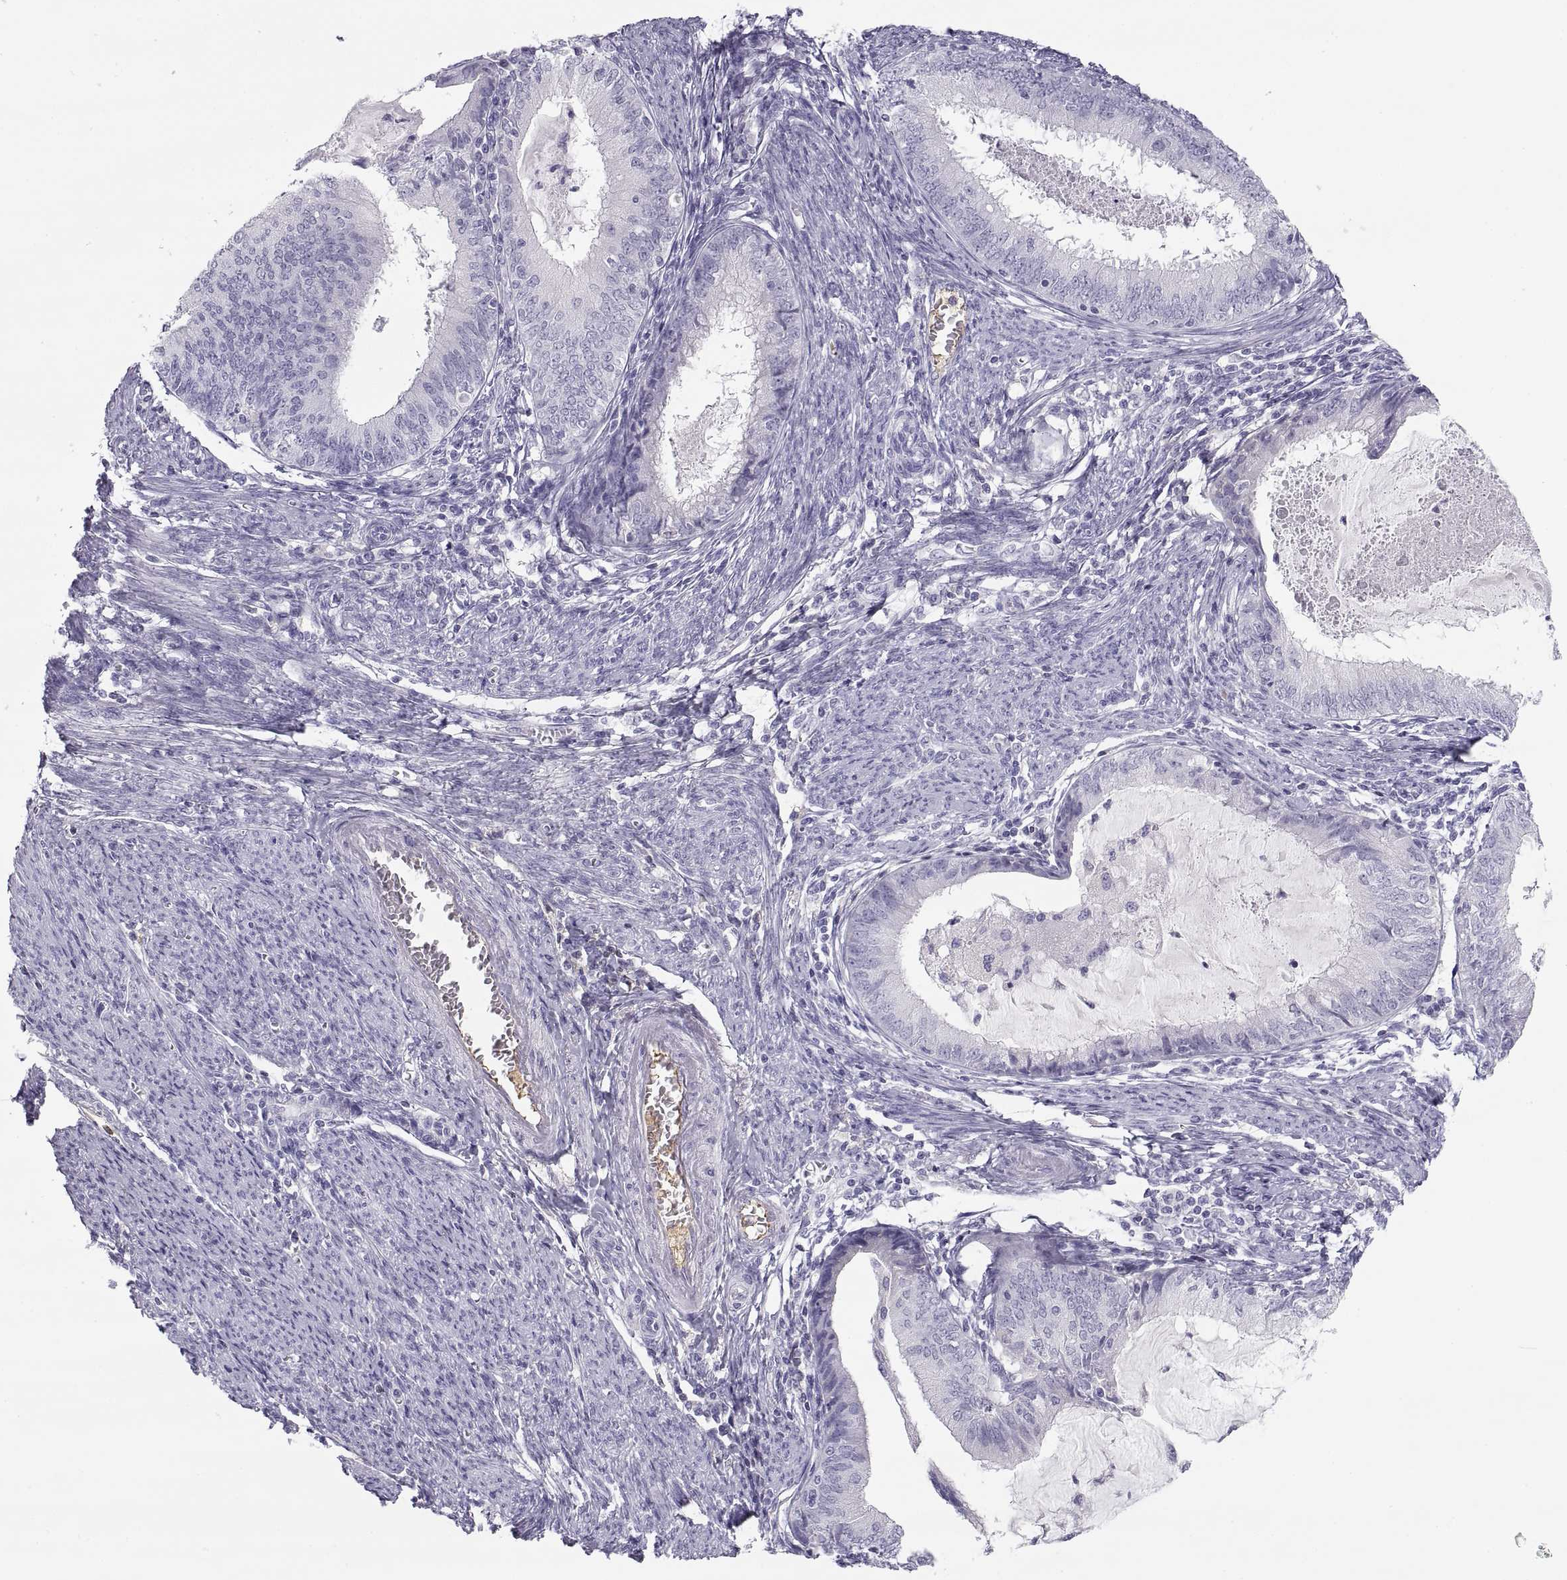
{"staining": {"intensity": "weak", "quantity": "<25%", "location": "cytoplasmic/membranous"}, "tissue": "endometrial cancer", "cell_type": "Tumor cells", "image_type": "cancer", "snomed": [{"axis": "morphology", "description": "Adenocarcinoma, NOS"}, {"axis": "topography", "description": "Endometrium"}], "caption": "This is a histopathology image of immunohistochemistry (IHC) staining of endometrial adenocarcinoma, which shows no positivity in tumor cells. (Stains: DAB (3,3'-diaminobenzidine) immunohistochemistry (IHC) with hematoxylin counter stain, Microscopy: brightfield microscopy at high magnification).", "gene": "MAGEB2", "patient": {"sex": "female", "age": 57}}